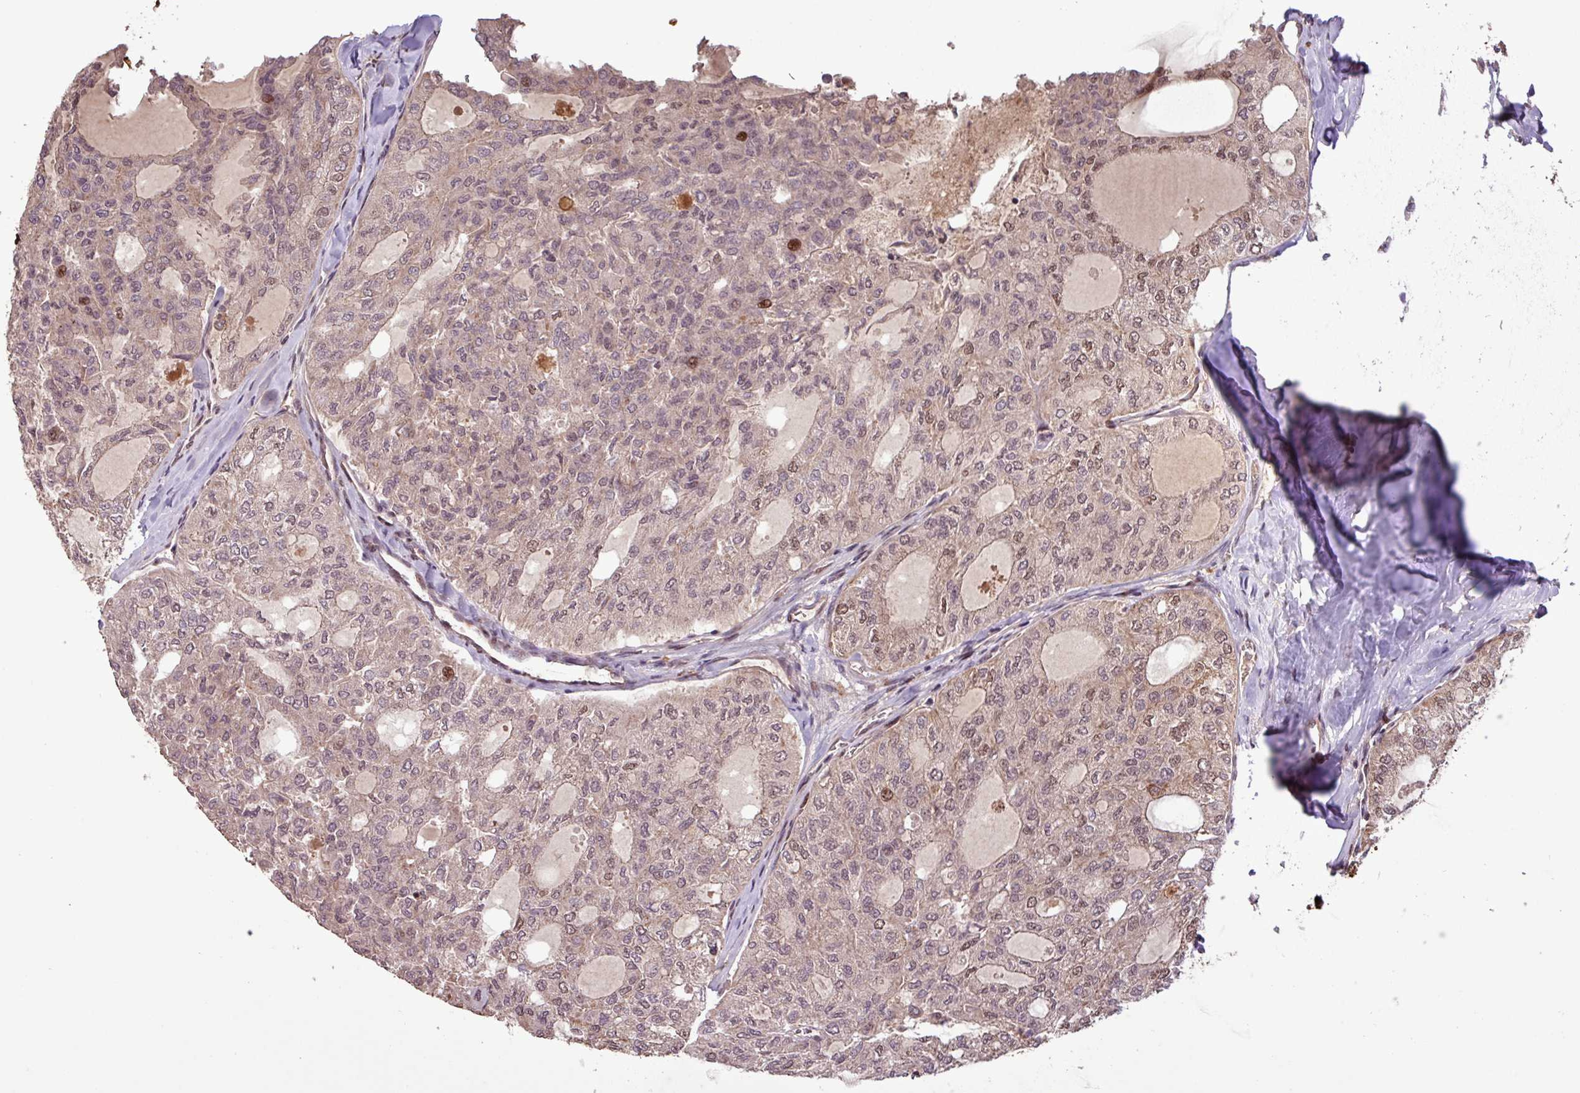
{"staining": {"intensity": "moderate", "quantity": "<25%", "location": "nuclear"}, "tissue": "thyroid cancer", "cell_type": "Tumor cells", "image_type": "cancer", "snomed": [{"axis": "morphology", "description": "Follicular adenoma carcinoma, NOS"}, {"axis": "topography", "description": "Thyroid gland"}], "caption": "This photomicrograph demonstrates immunohistochemistry (IHC) staining of human thyroid cancer, with low moderate nuclear positivity in approximately <25% of tumor cells.", "gene": "SLC22A24", "patient": {"sex": "male", "age": 75}}